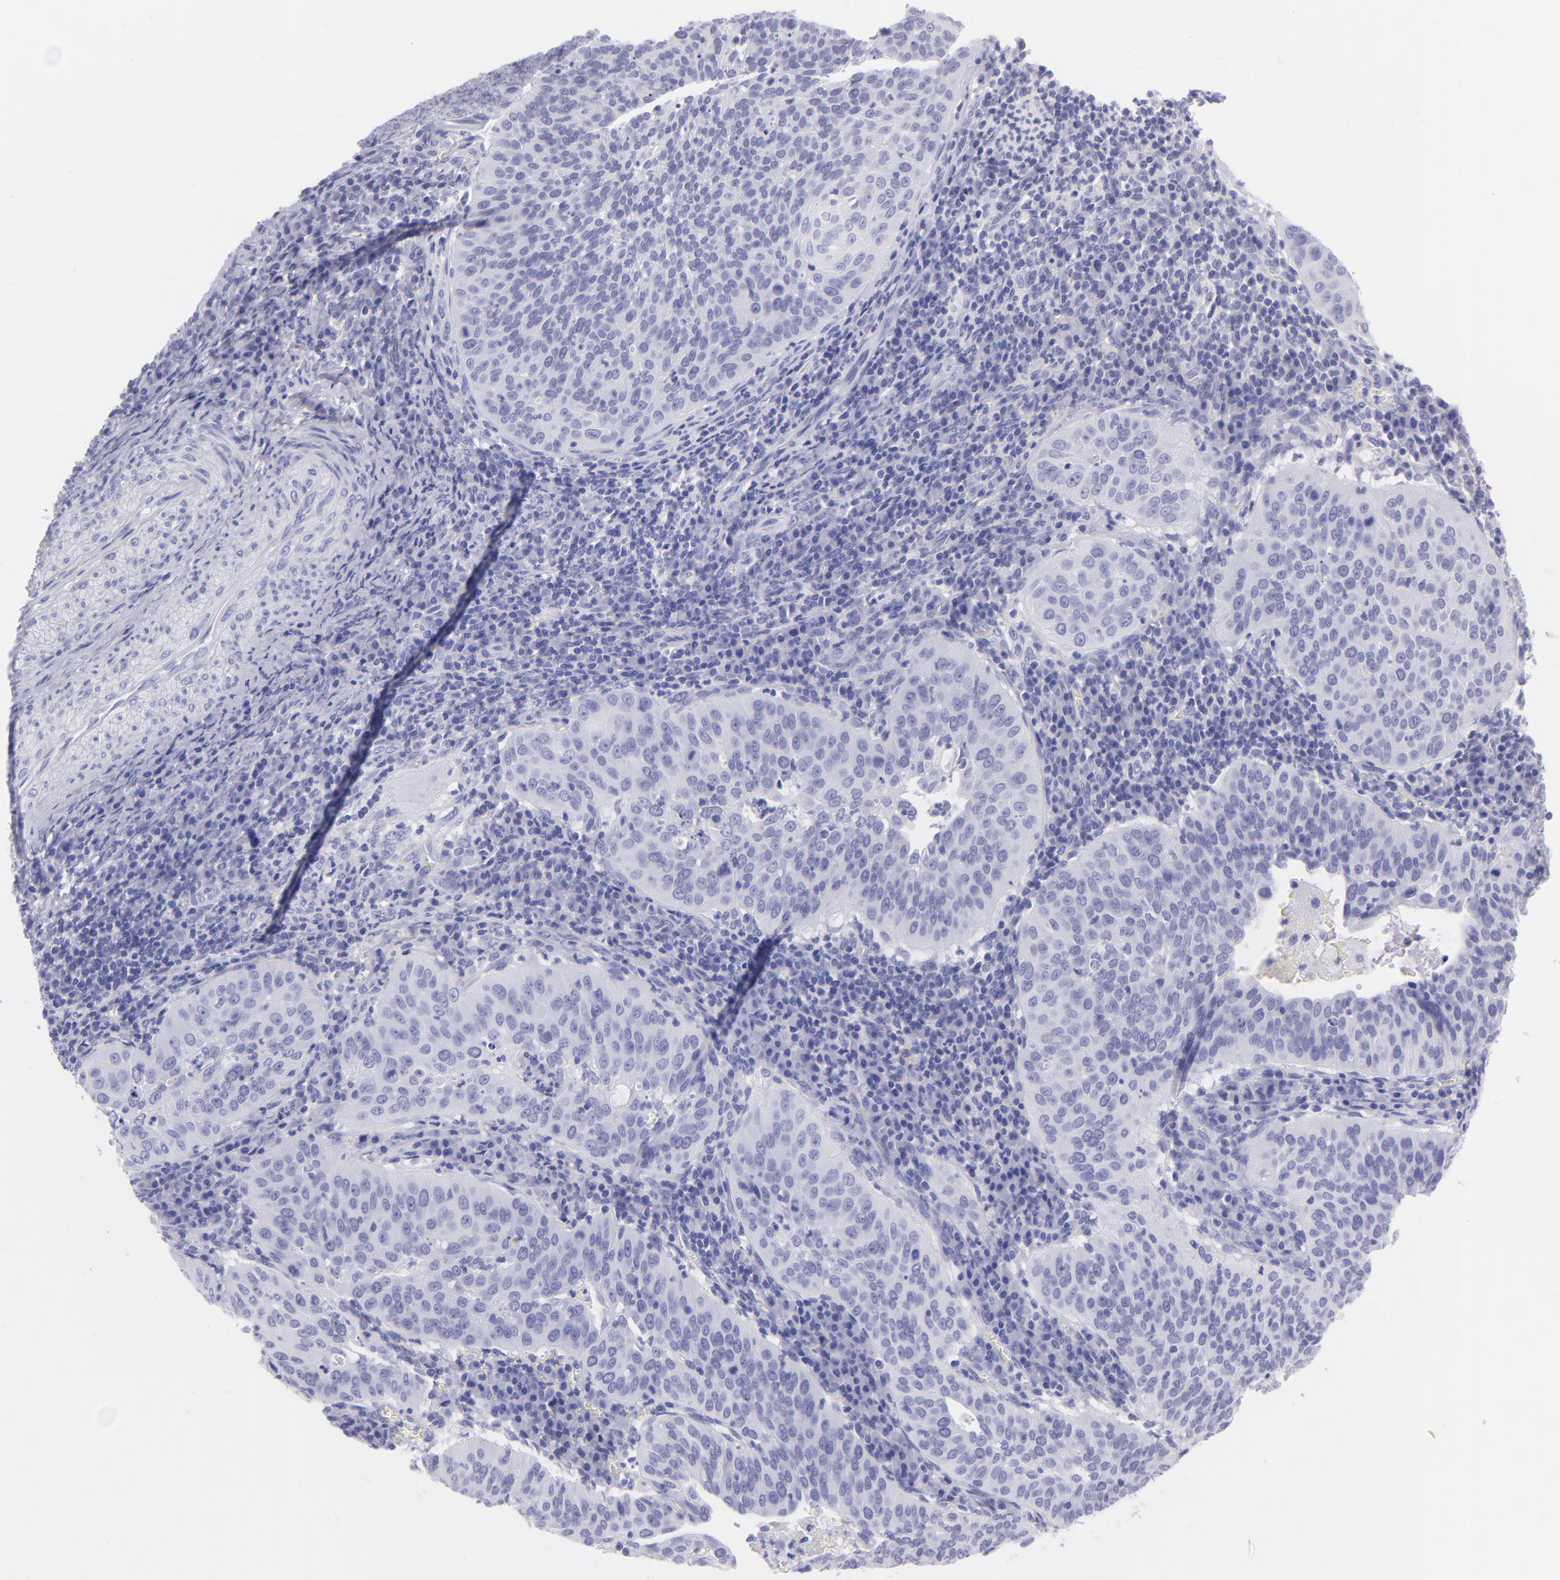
{"staining": {"intensity": "negative", "quantity": "none", "location": "none"}, "tissue": "cervical cancer", "cell_type": "Tumor cells", "image_type": "cancer", "snomed": [{"axis": "morphology", "description": "Squamous cell carcinoma, NOS"}, {"axis": "topography", "description": "Cervix"}], "caption": "Immunohistochemistry photomicrograph of neoplastic tissue: human cervical squamous cell carcinoma stained with DAB exhibits no significant protein expression in tumor cells. The staining is performed using DAB (3,3'-diaminobenzidine) brown chromogen with nuclei counter-stained in using hematoxylin.", "gene": "SLC1A3", "patient": {"sex": "female", "age": 39}}